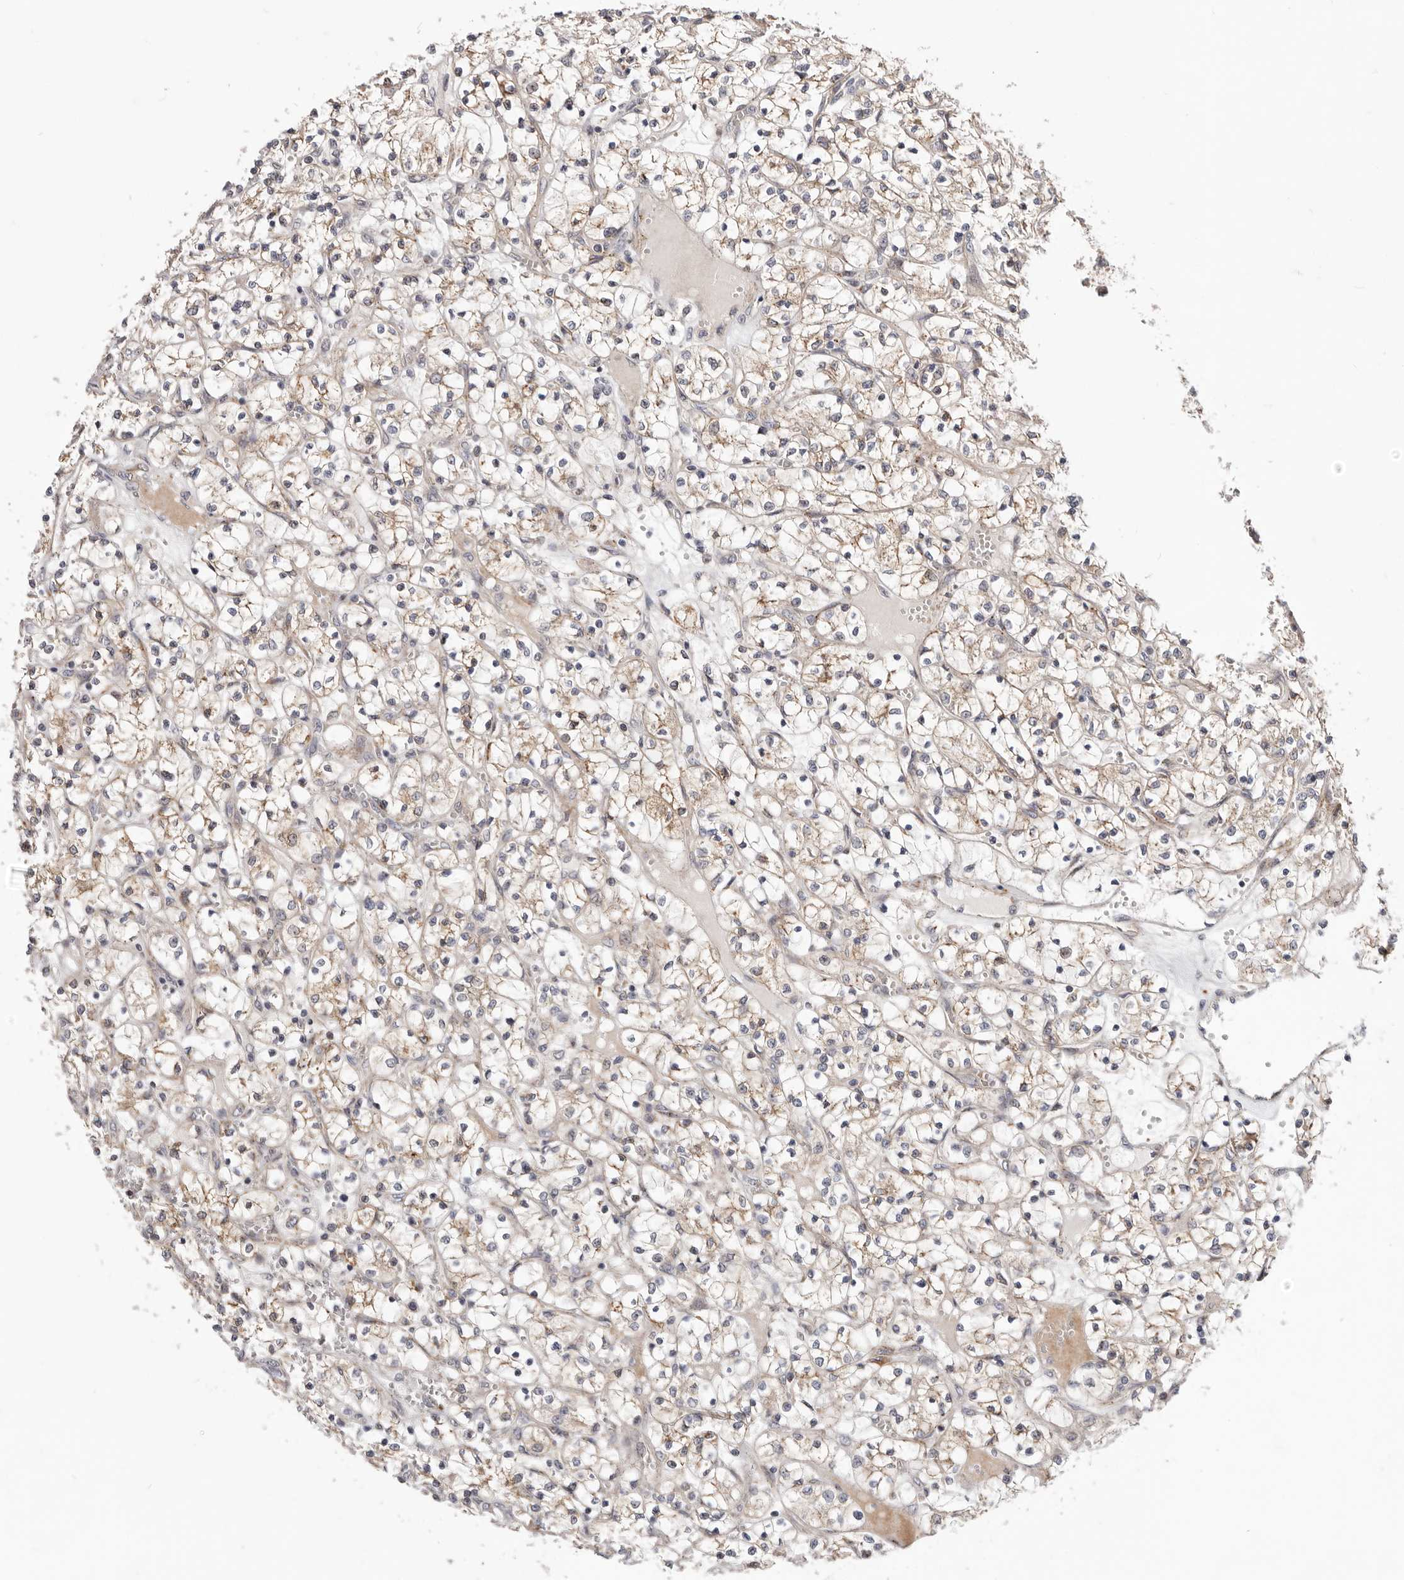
{"staining": {"intensity": "weak", "quantity": ">75%", "location": "cytoplasmic/membranous"}, "tissue": "renal cancer", "cell_type": "Tumor cells", "image_type": "cancer", "snomed": [{"axis": "morphology", "description": "Adenocarcinoma, NOS"}, {"axis": "topography", "description": "Kidney"}], "caption": "An immunohistochemistry (IHC) histopathology image of tumor tissue is shown. Protein staining in brown labels weak cytoplasmic/membranous positivity in renal adenocarcinoma within tumor cells.", "gene": "TOR3A", "patient": {"sex": "female", "age": 69}}